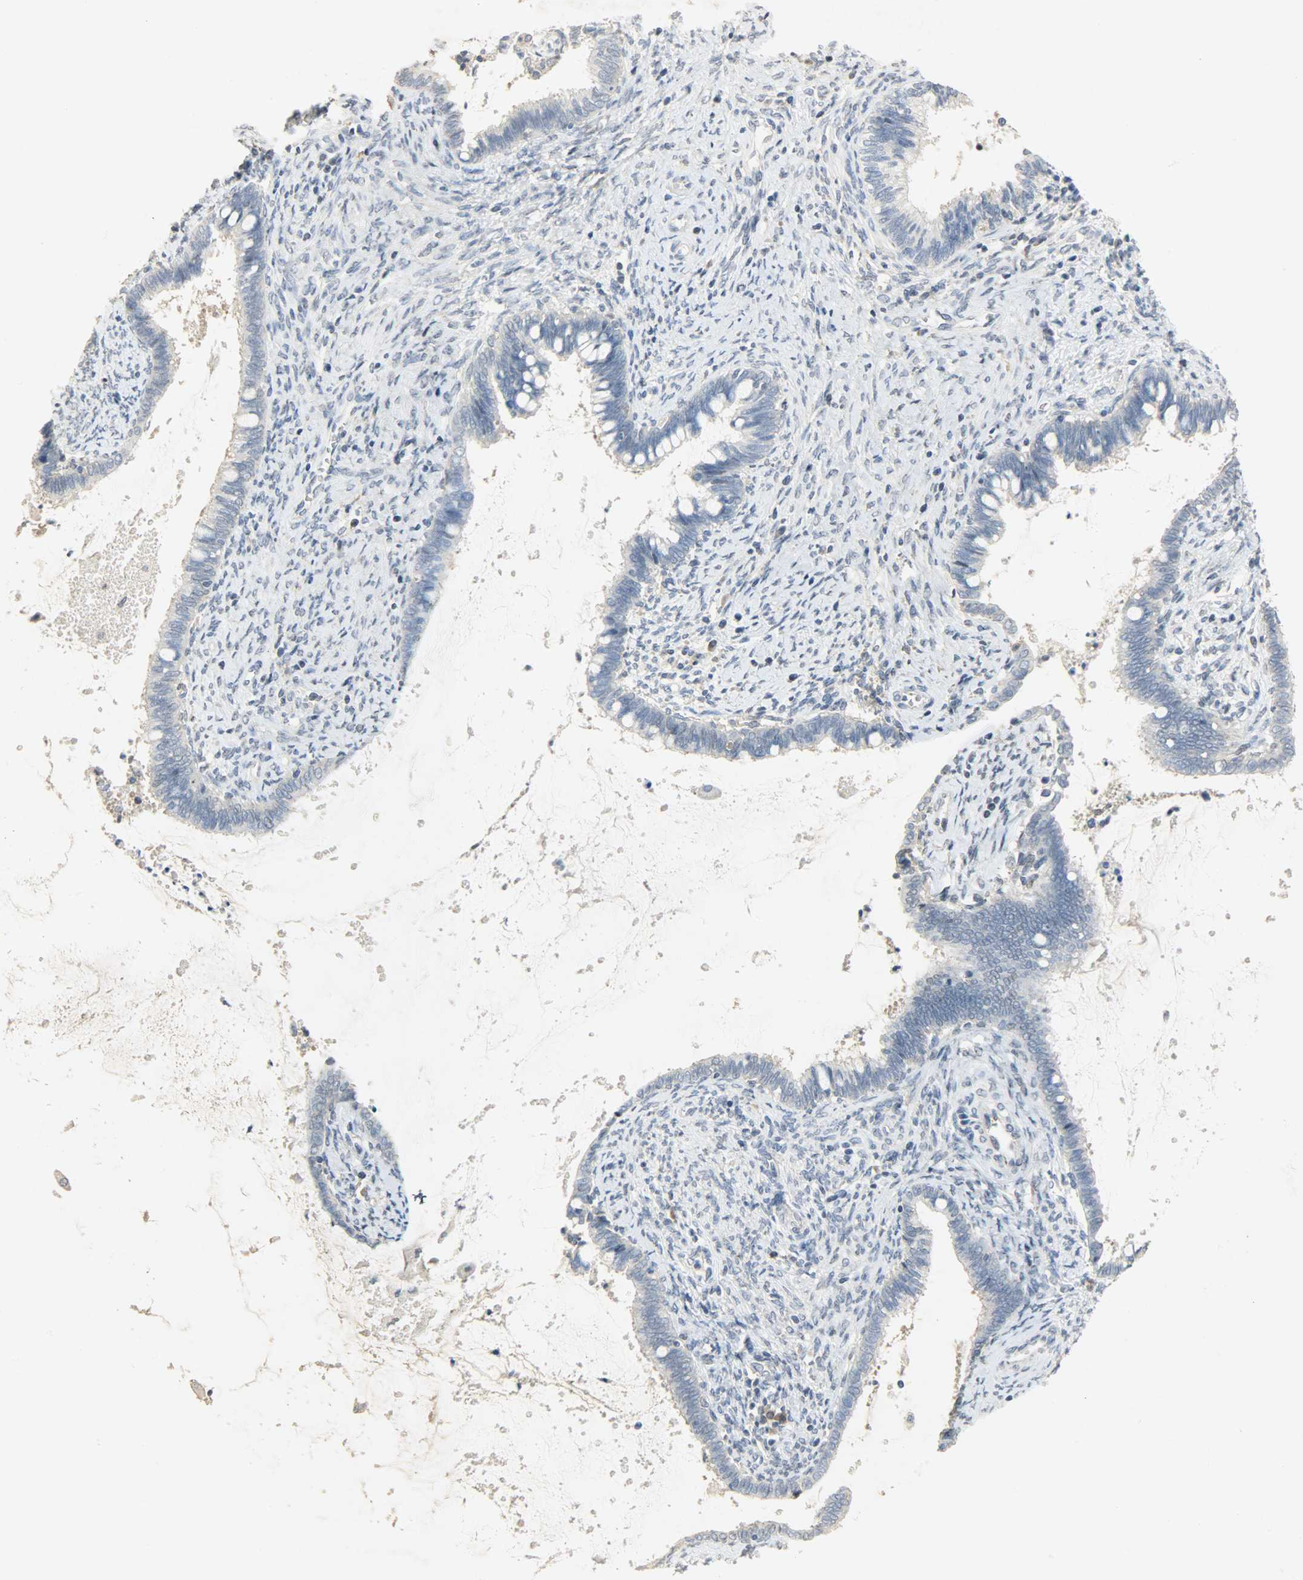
{"staining": {"intensity": "negative", "quantity": "none", "location": "none"}, "tissue": "cervical cancer", "cell_type": "Tumor cells", "image_type": "cancer", "snomed": [{"axis": "morphology", "description": "Adenocarcinoma, NOS"}, {"axis": "topography", "description": "Cervix"}], "caption": "The immunohistochemistry (IHC) image has no significant positivity in tumor cells of cervical adenocarcinoma tissue.", "gene": "DNAJB6", "patient": {"sex": "female", "age": 44}}